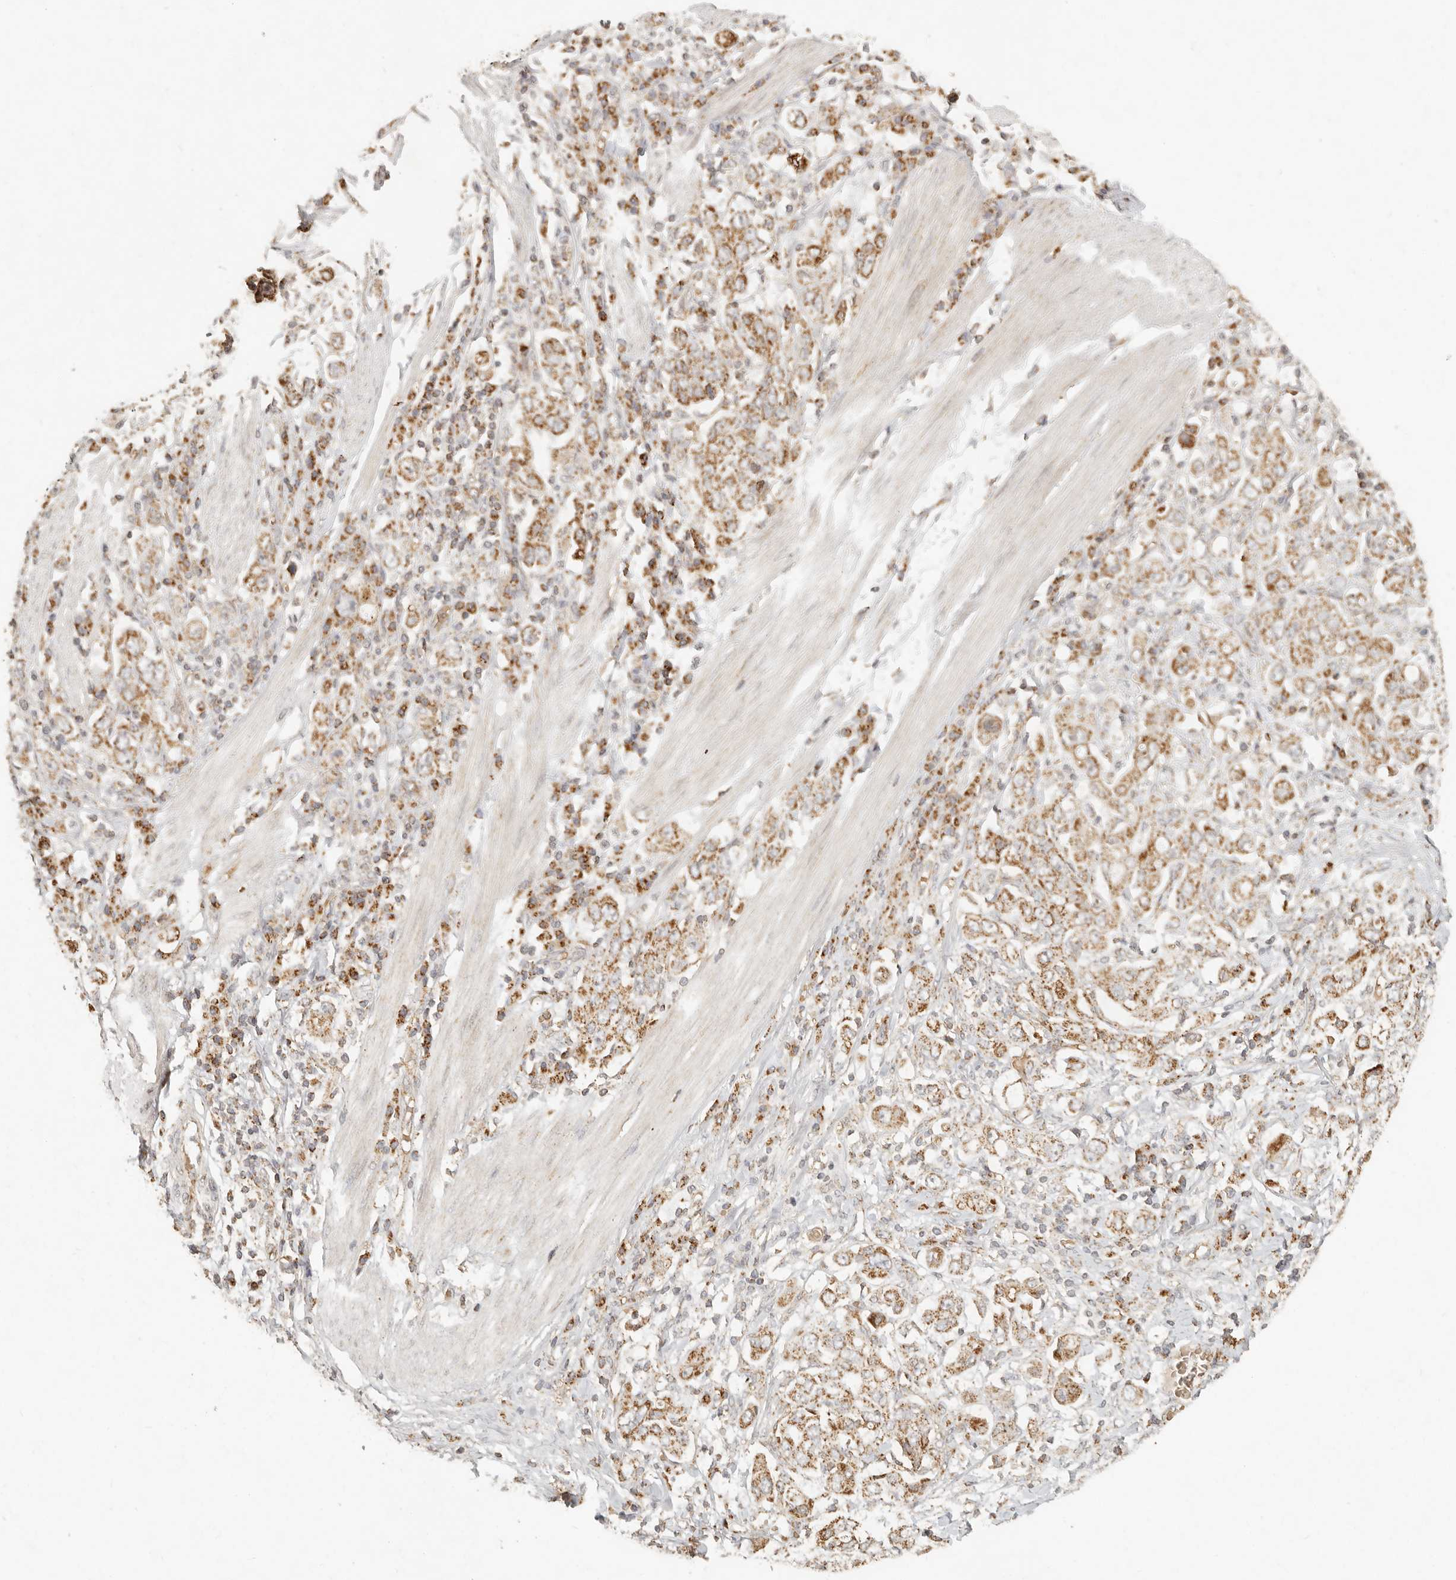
{"staining": {"intensity": "moderate", "quantity": ">75%", "location": "cytoplasmic/membranous"}, "tissue": "stomach cancer", "cell_type": "Tumor cells", "image_type": "cancer", "snomed": [{"axis": "morphology", "description": "Adenocarcinoma, NOS"}, {"axis": "topography", "description": "Stomach, upper"}], "caption": "Brown immunohistochemical staining in stomach cancer exhibits moderate cytoplasmic/membranous positivity in about >75% of tumor cells. Immunohistochemistry stains the protein in brown and the nuclei are stained blue.", "gene": "MRPL55", "patient": {"sex": "male", "age": 62}}